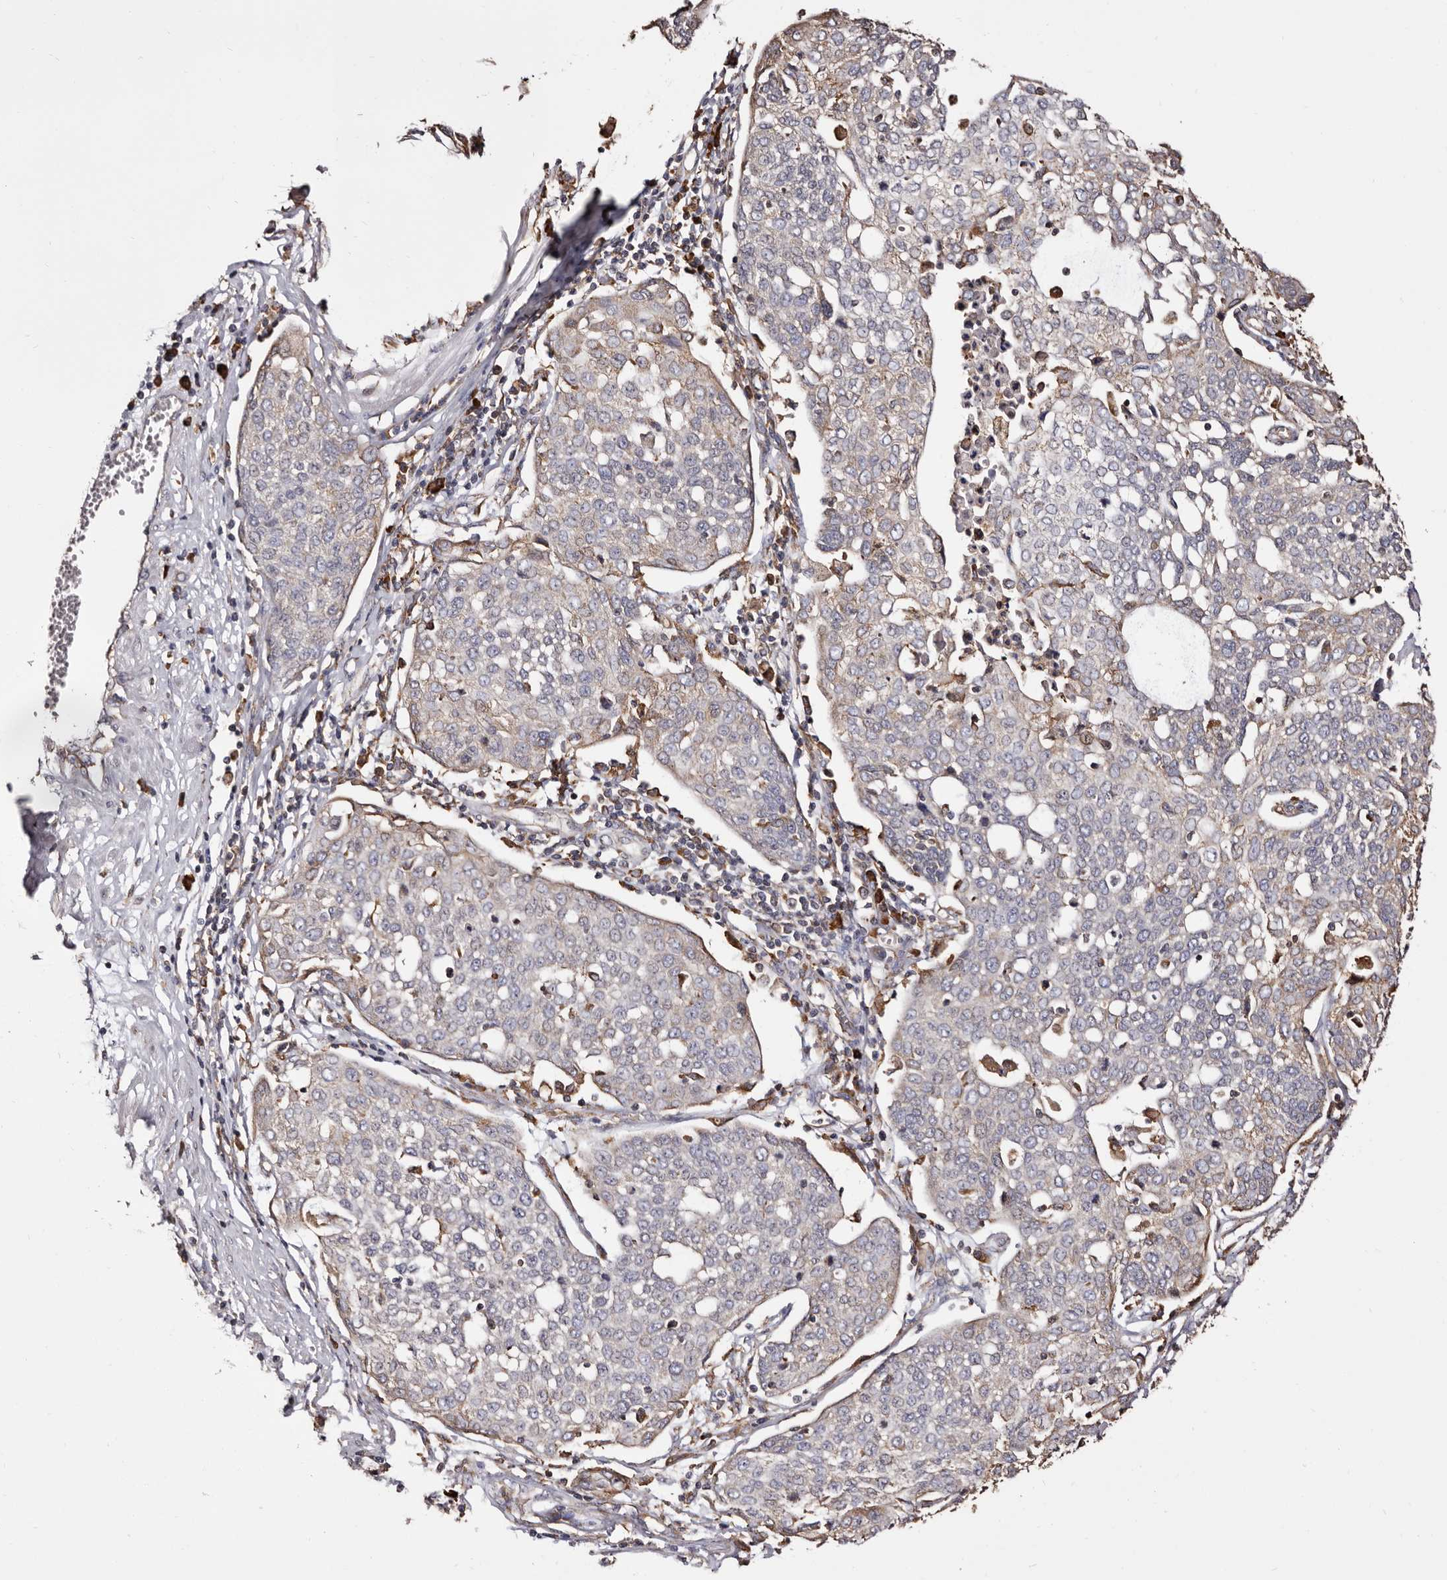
{"staining": {"intensity": "weak", "quantity": "<25%", "location": "cytoplasmic/membranous"}, "tissue": "cervical cancer", "cell_type": "Tumor cells", "image_type": "cancer", "snomed": [{"axis": "morphology", "description": "Squamous cell carcinoma, NOS"}, {"axis": "topography", "description": "Cervix"}], "caption": "Immunohistochemical staining of cervical squamous cell carcinoma exhibits no significant positivity in tumor cells. Brightfield microscopy of immunohistochemistry stained with DAB (3,3'-diaminobenzidine) (brown) and hematoxylin (blue), captured at high magnification.", "gene": "ACBD6", "patient": {"sex": "female", "age": 34}}